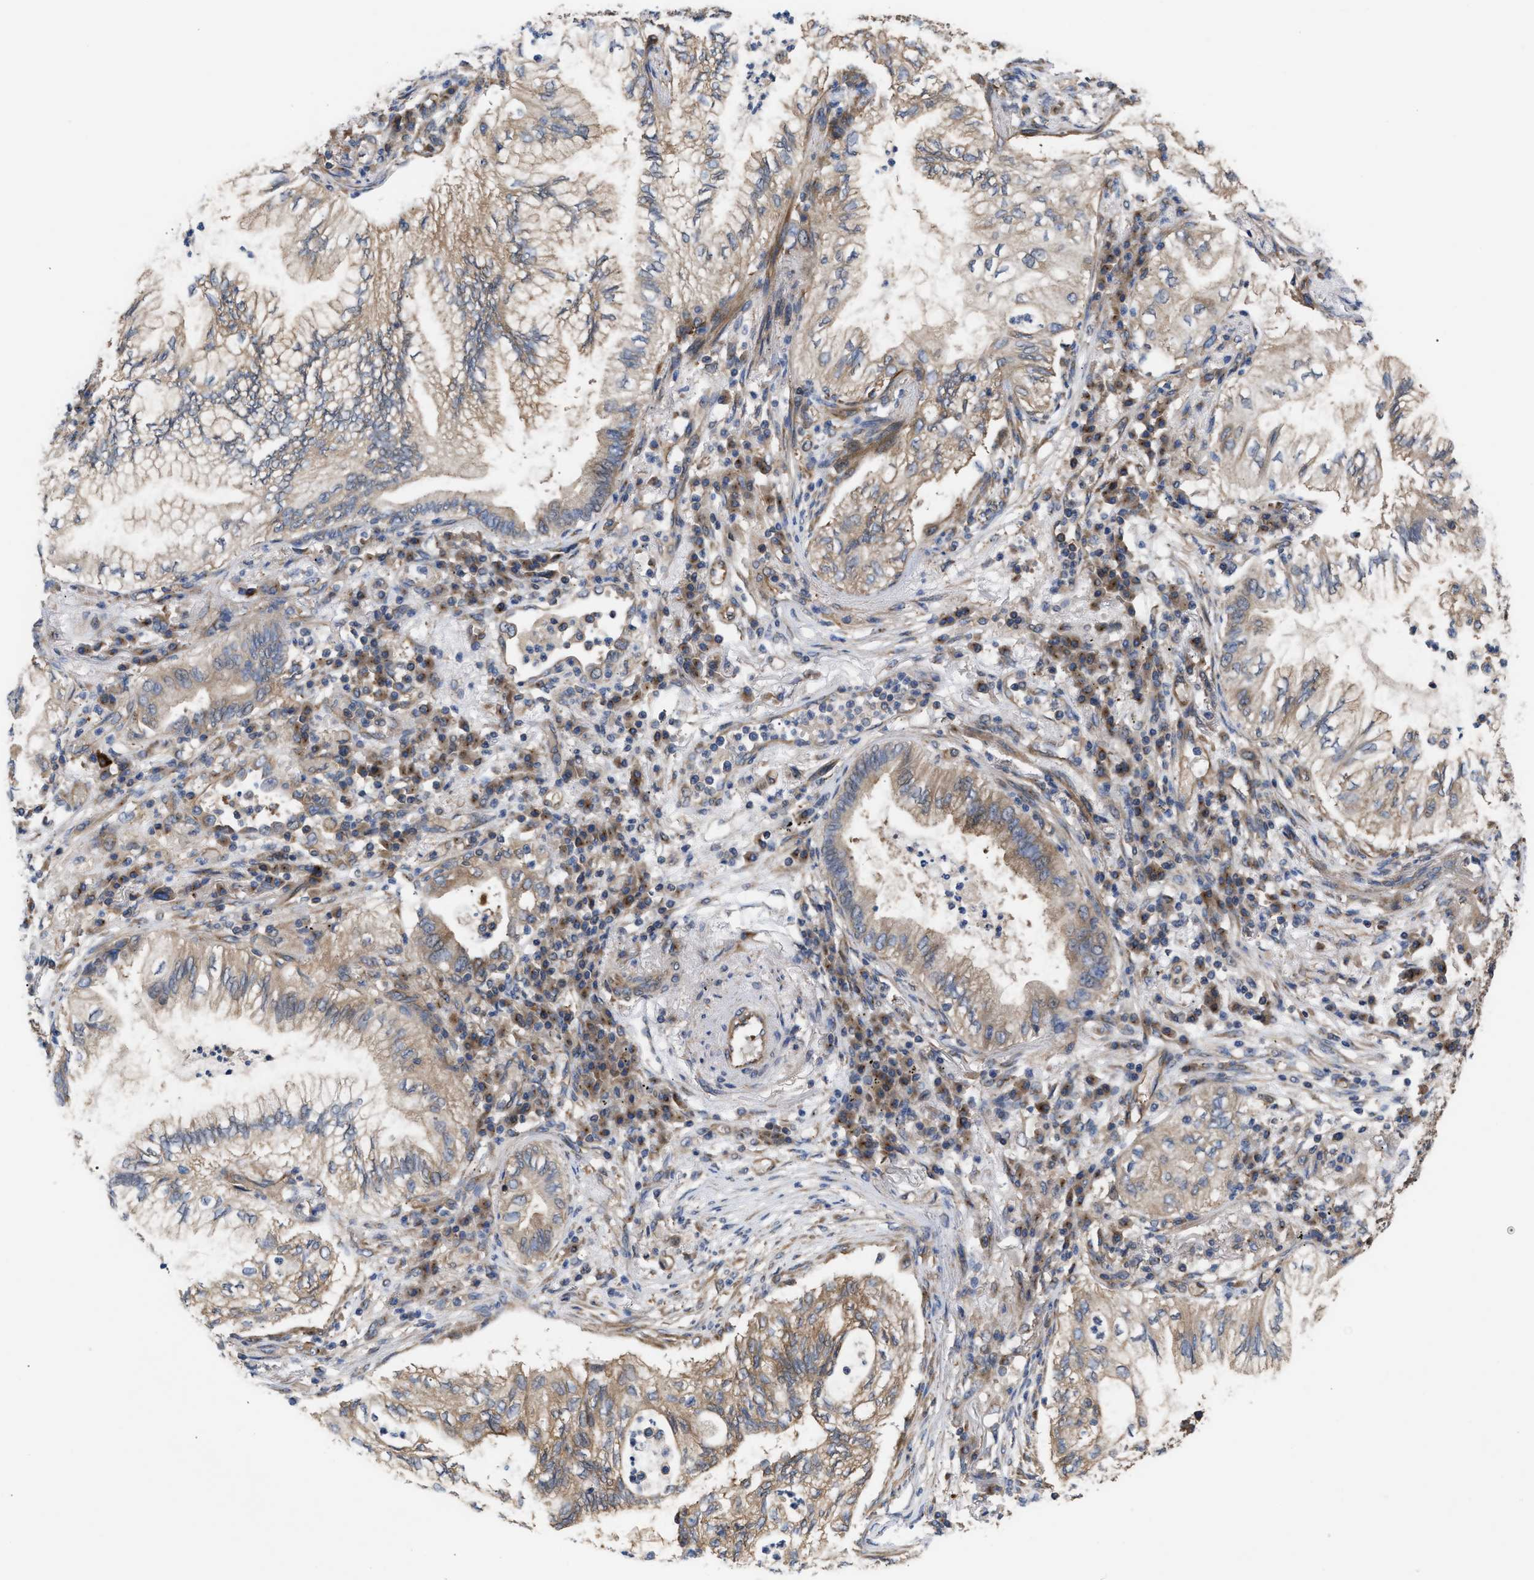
{"staining": {"intensity": "moderate", "quantity": ">75%", "location": "cytoplasmic/membranous"}, "tissue": "lung cancer", "cell_type": "Tumor cells", "image_type": "cancer", "snomed": [{"axis": "morphology", "description": "Normal tissue, NOS"}, {"axis": "morphology", "description": "Adenocarcinoma, NOS"}, {"axis": "topography", "description": "Bronchus"}, {"axis": "topography", "description": "Lung"}], "caption": "Immunohistochemical staining of human lung cancer shows moderate cytoplasmic/membranous protein positivity in about >75% of tumor cells. (Stains: DAB (3,3'-diaminobenzidine) in brown, nuclei in blue, Microscopy: brightfield microscopy at high magnification).", "gene": "LAPTM4B", "patient": {"sex": "female", "age": 70}}